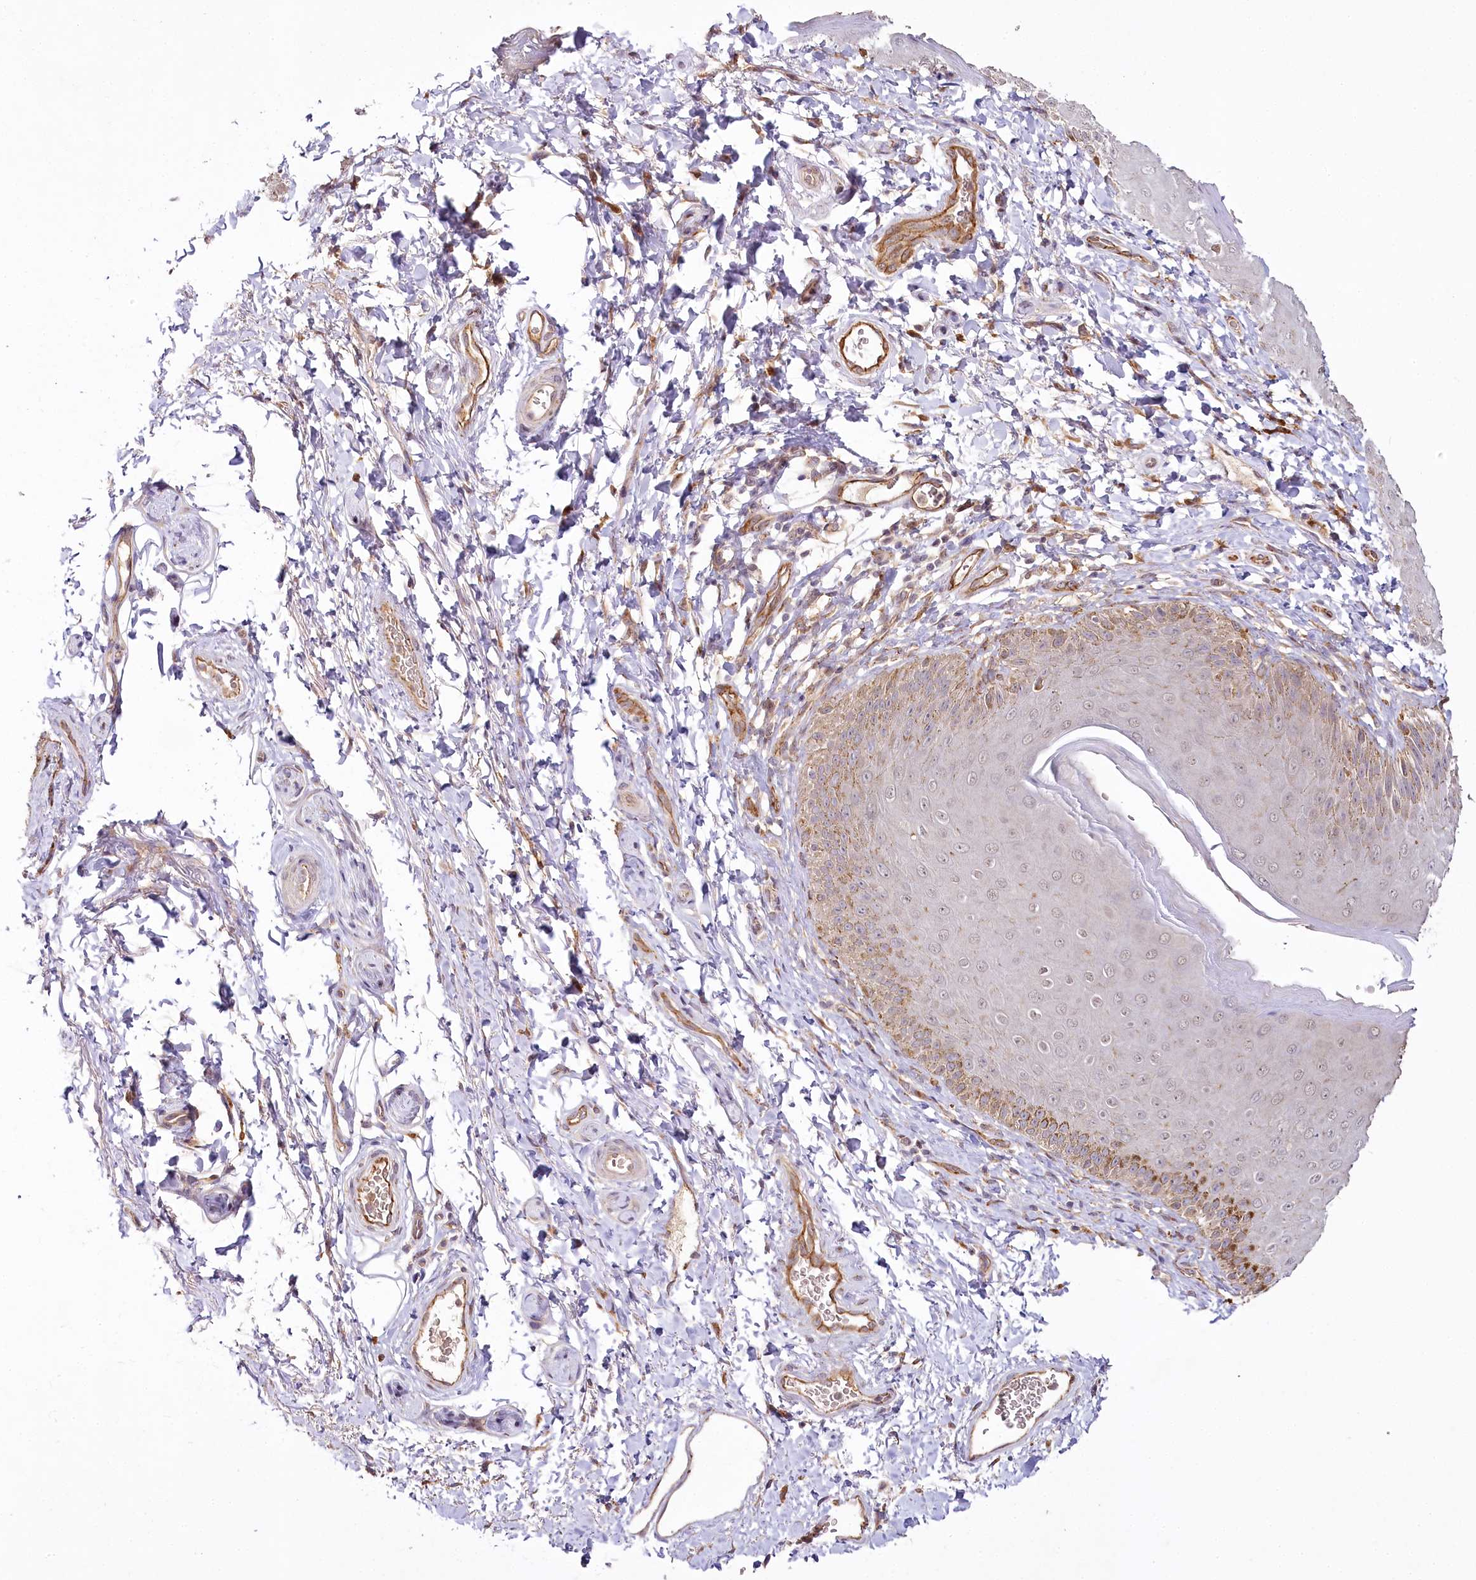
{"staining": {"intensity": "moderate", "quantity": "<25%", "location": "cytoplasmic/membranous"}, "tissue": "skin", "cell_type": "Epidermal cells", "image_type": "normal", "snomed": [{"axis": "morphology", "description": "Normal tissue, NOS"}, {"axis": "topography", "description": "Anal"}], "caption": "The histopathology image shows staining of normal skin, revealing moderate cytoplasmic/membranous protein staining (brown color) within epidermal cells. (IHC, brightfield microscopy, high magnification).", "gene": "ALKBH8", "patient": {"sex": "male", "age": 44}}